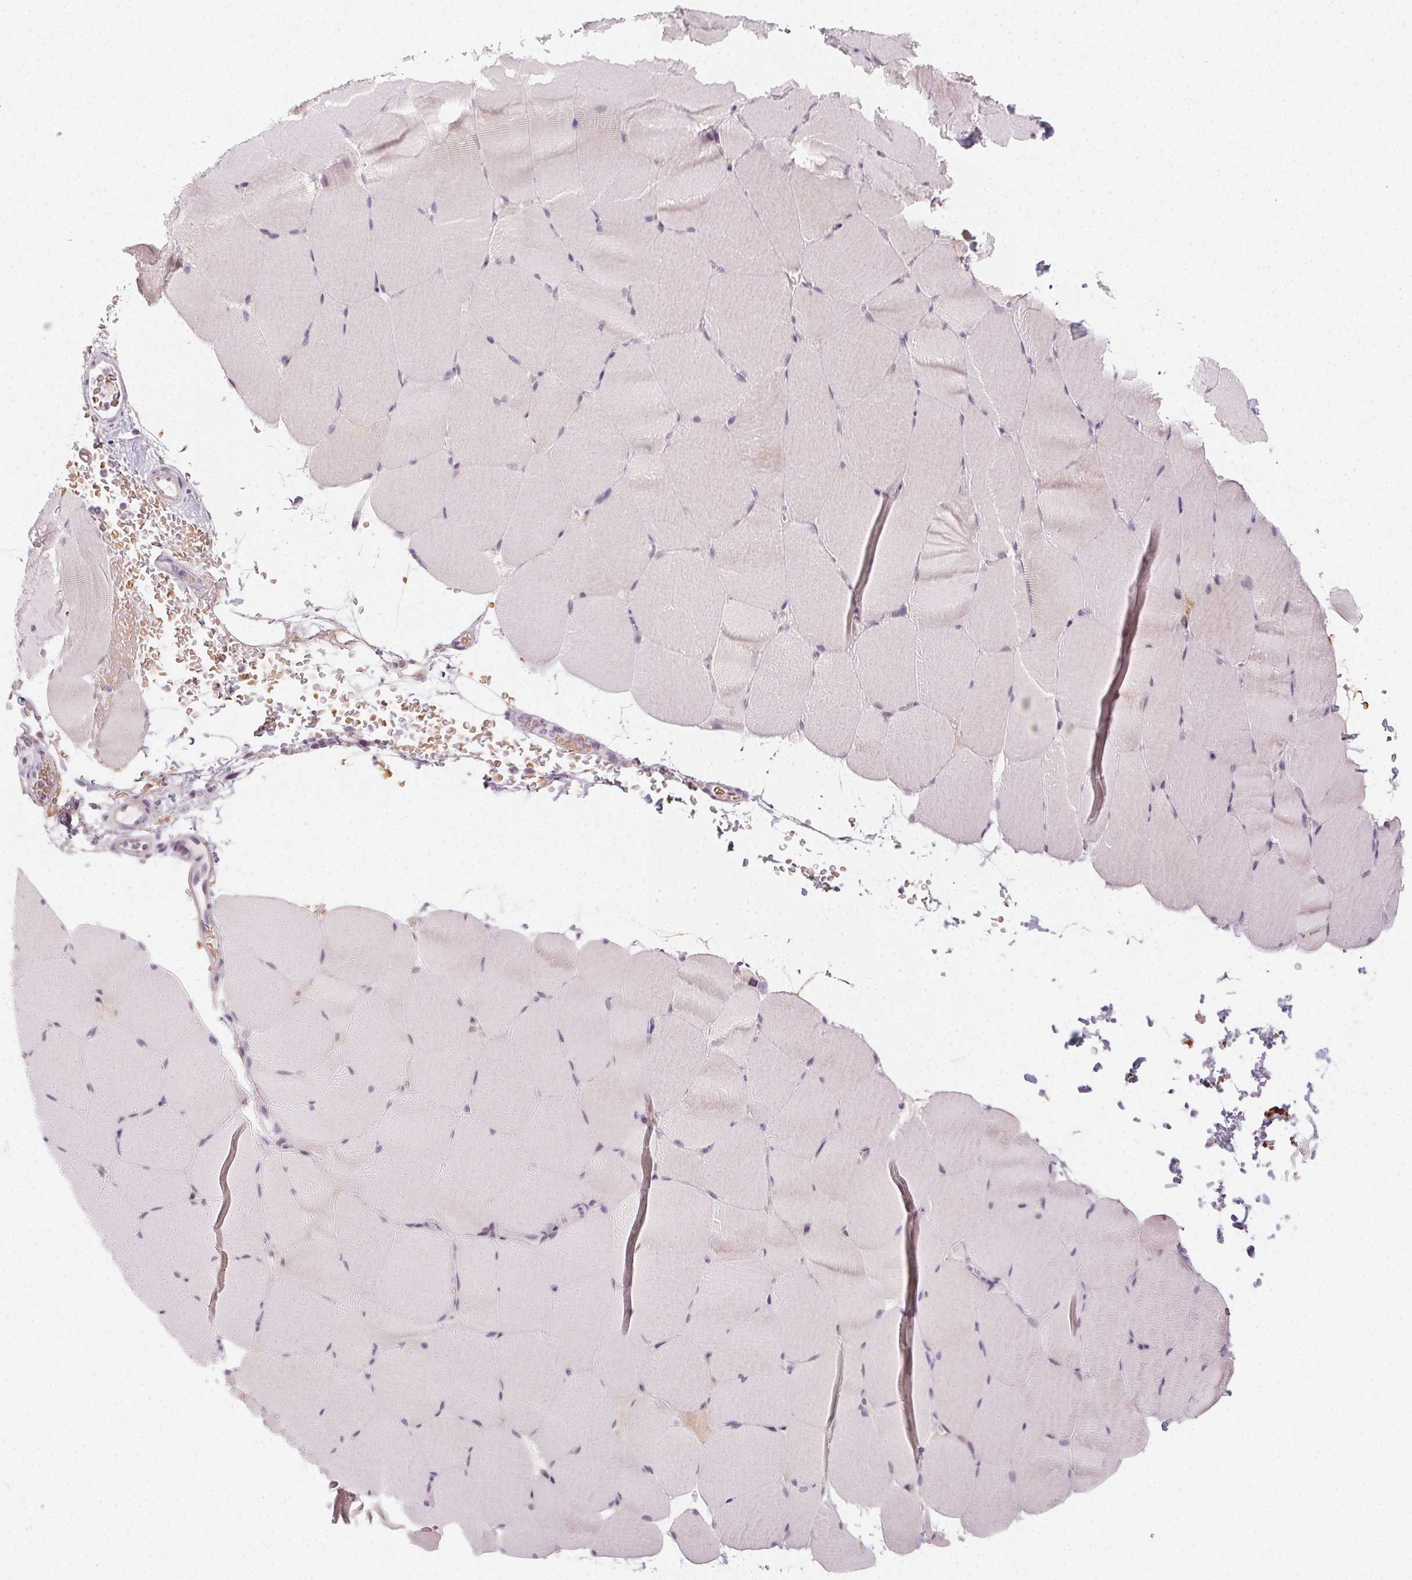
{"staining": {"intensity": "negative", "quantity": "none", "location": "none"}, "tissue": "skeletal muscle", "cell_type": "Myocytes", "image_type": "normal", "snomed": [{"axis": "morphology", "description": "Normal tissue, NOS"}, {"axis": "topography", "description": "Skeletal muscle"}], "caption": "Protein analysis of unremarkable skeletal muscle reveals no significant positivity in myocytes. The staining was performed using DAB (3,3'-diaminobenzidine) to visualize the protein expression in brown, while the nuclei were stained in blue with hematoxylin (Magnification: 20x).", "gene": "CCDC96", "patient": {"sex": "female", "age": 37}}